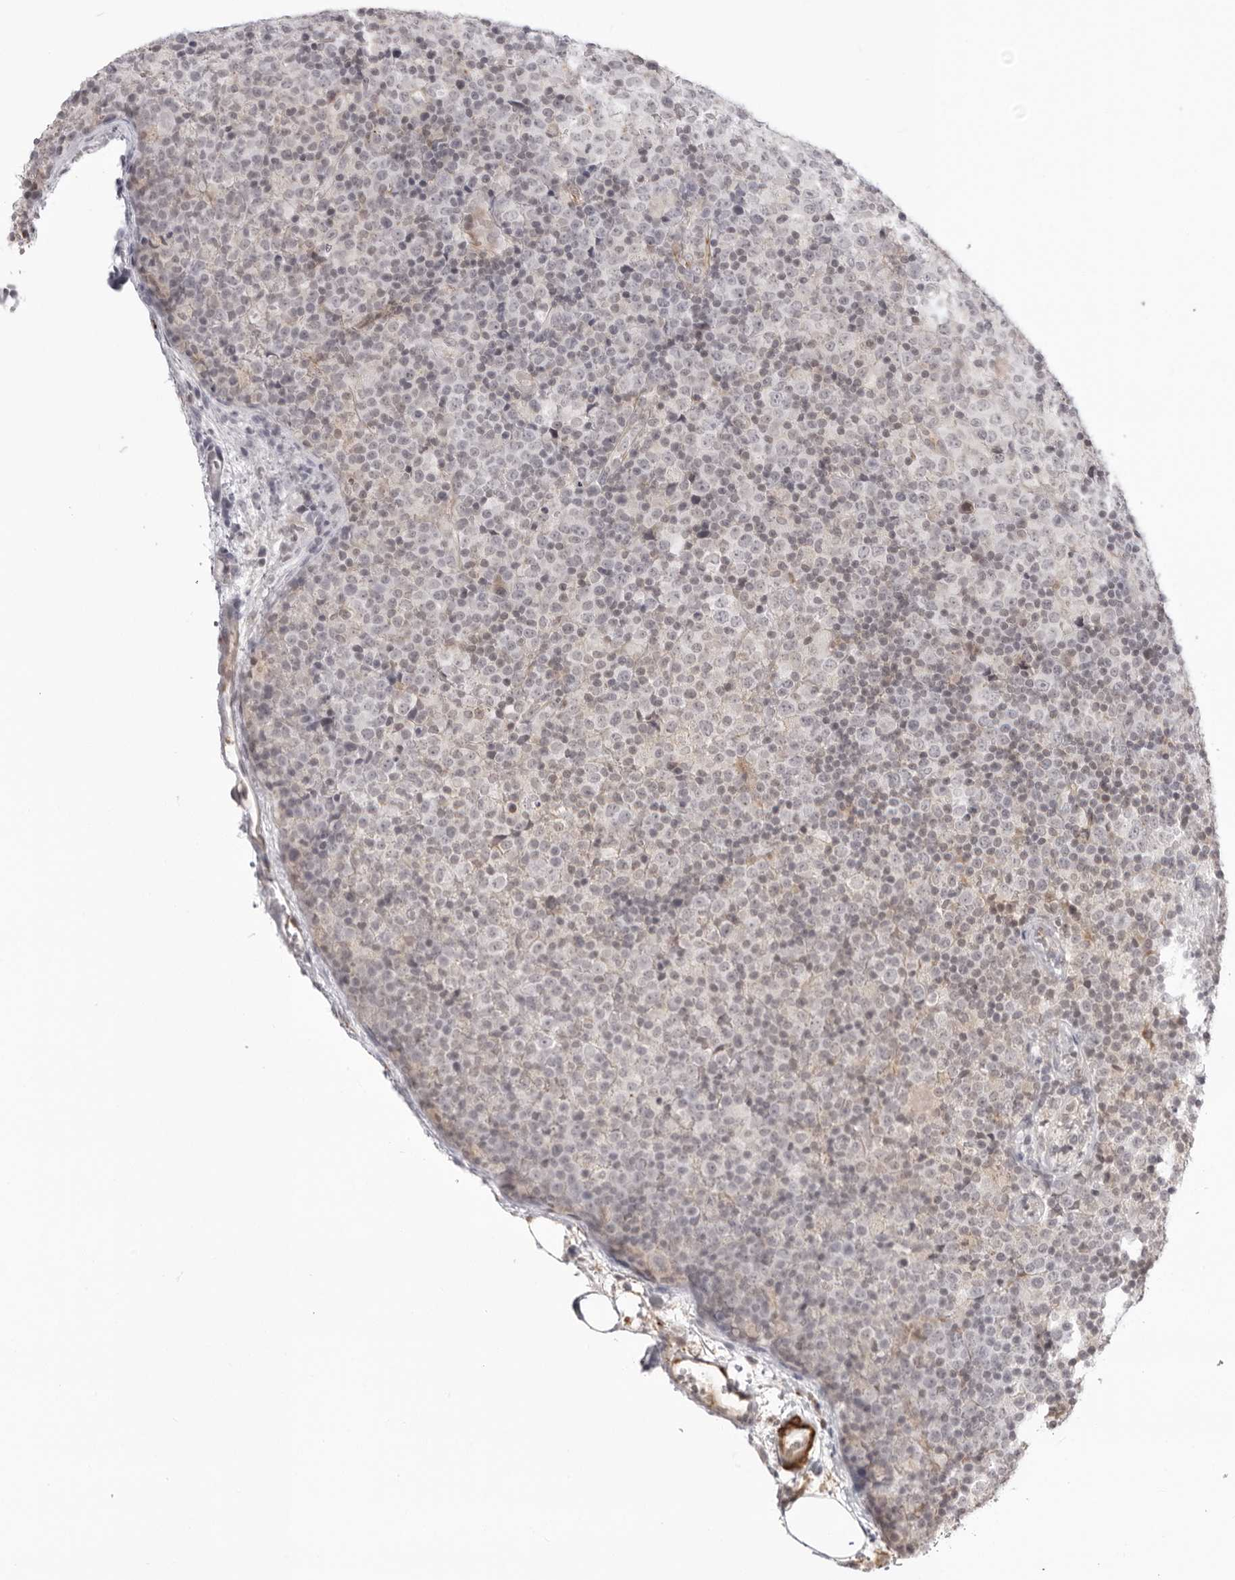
{"staining": {"intensity": "negative", "quantity": "none", "location": "none"}, "tissue": "lymphoma", "cell_type": "Tumor cells", "image_type": "cancer", "snomed": [{"axis": "morphology", "description": "Malignant lymphoma, non-Hodgkin's type, High grade"}, {"axis": "topography", "description": "Lymph node"}], "caption": "Immunohistochemical staining of human lymphoma reveals no significant positivity in tumor cells.", "gene": "UNK", "patient": {"sex": "male", "age": 13}}